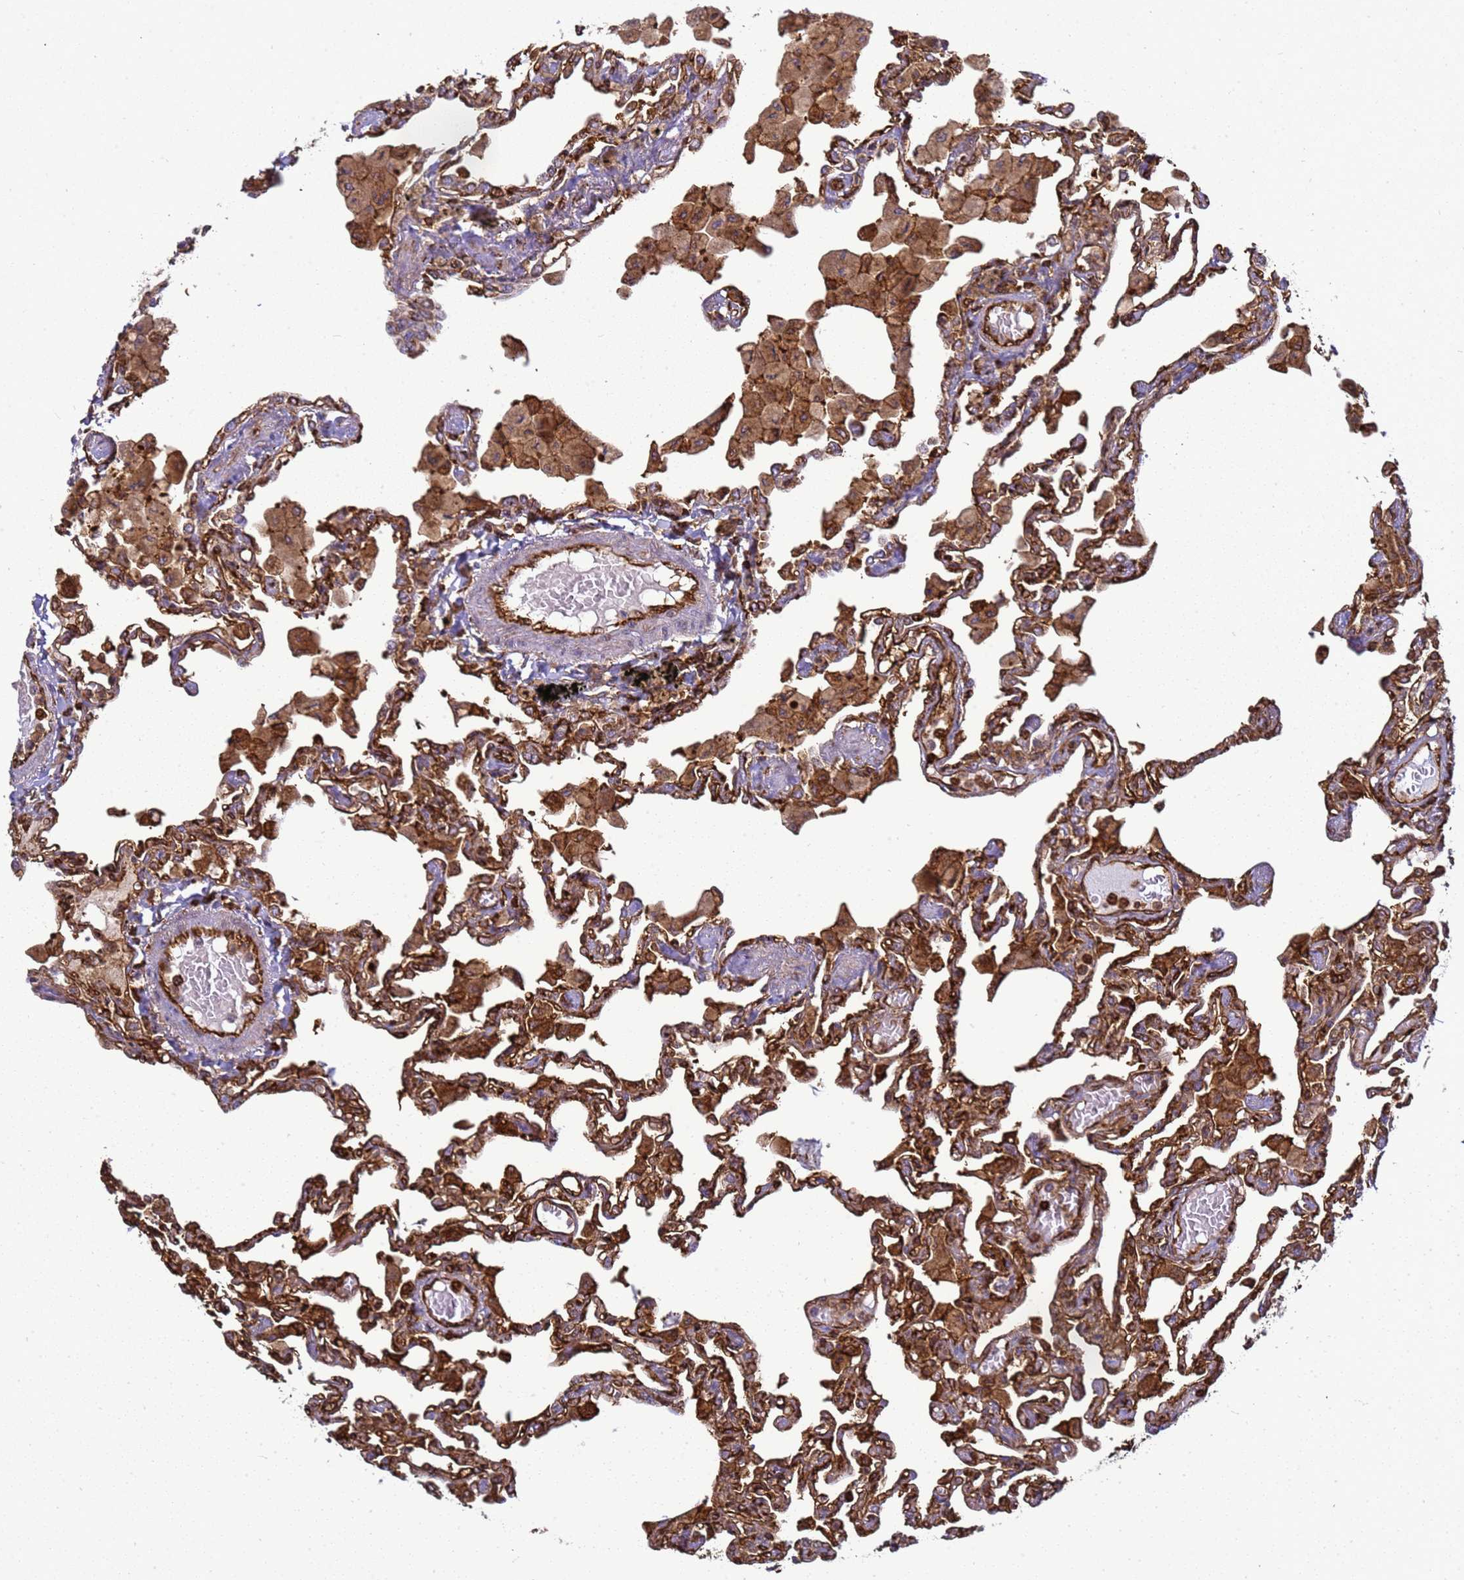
{"staining": {"intensity": "moderate", "quantity": ">75%", "location": "cytoplasmic/membranous"}, "tissue": "lung", "cell_type": "Alveolar cells", "image_type": "normal", "snomed": [{"axis": "morphology", "description": "Normal tissue, NOS"}, {"axis": "topography", "description": "Bronchus"}, {"axis": "topography", "description": "Lung"}], "caption": "Protein expression analysis of normal lung displays moderate cytoplasmic/membranous expression in approximately >75% of alveolar cells.", "gene": "ZBTB8OS", "patient": {"sex": "female", "age": 49}}